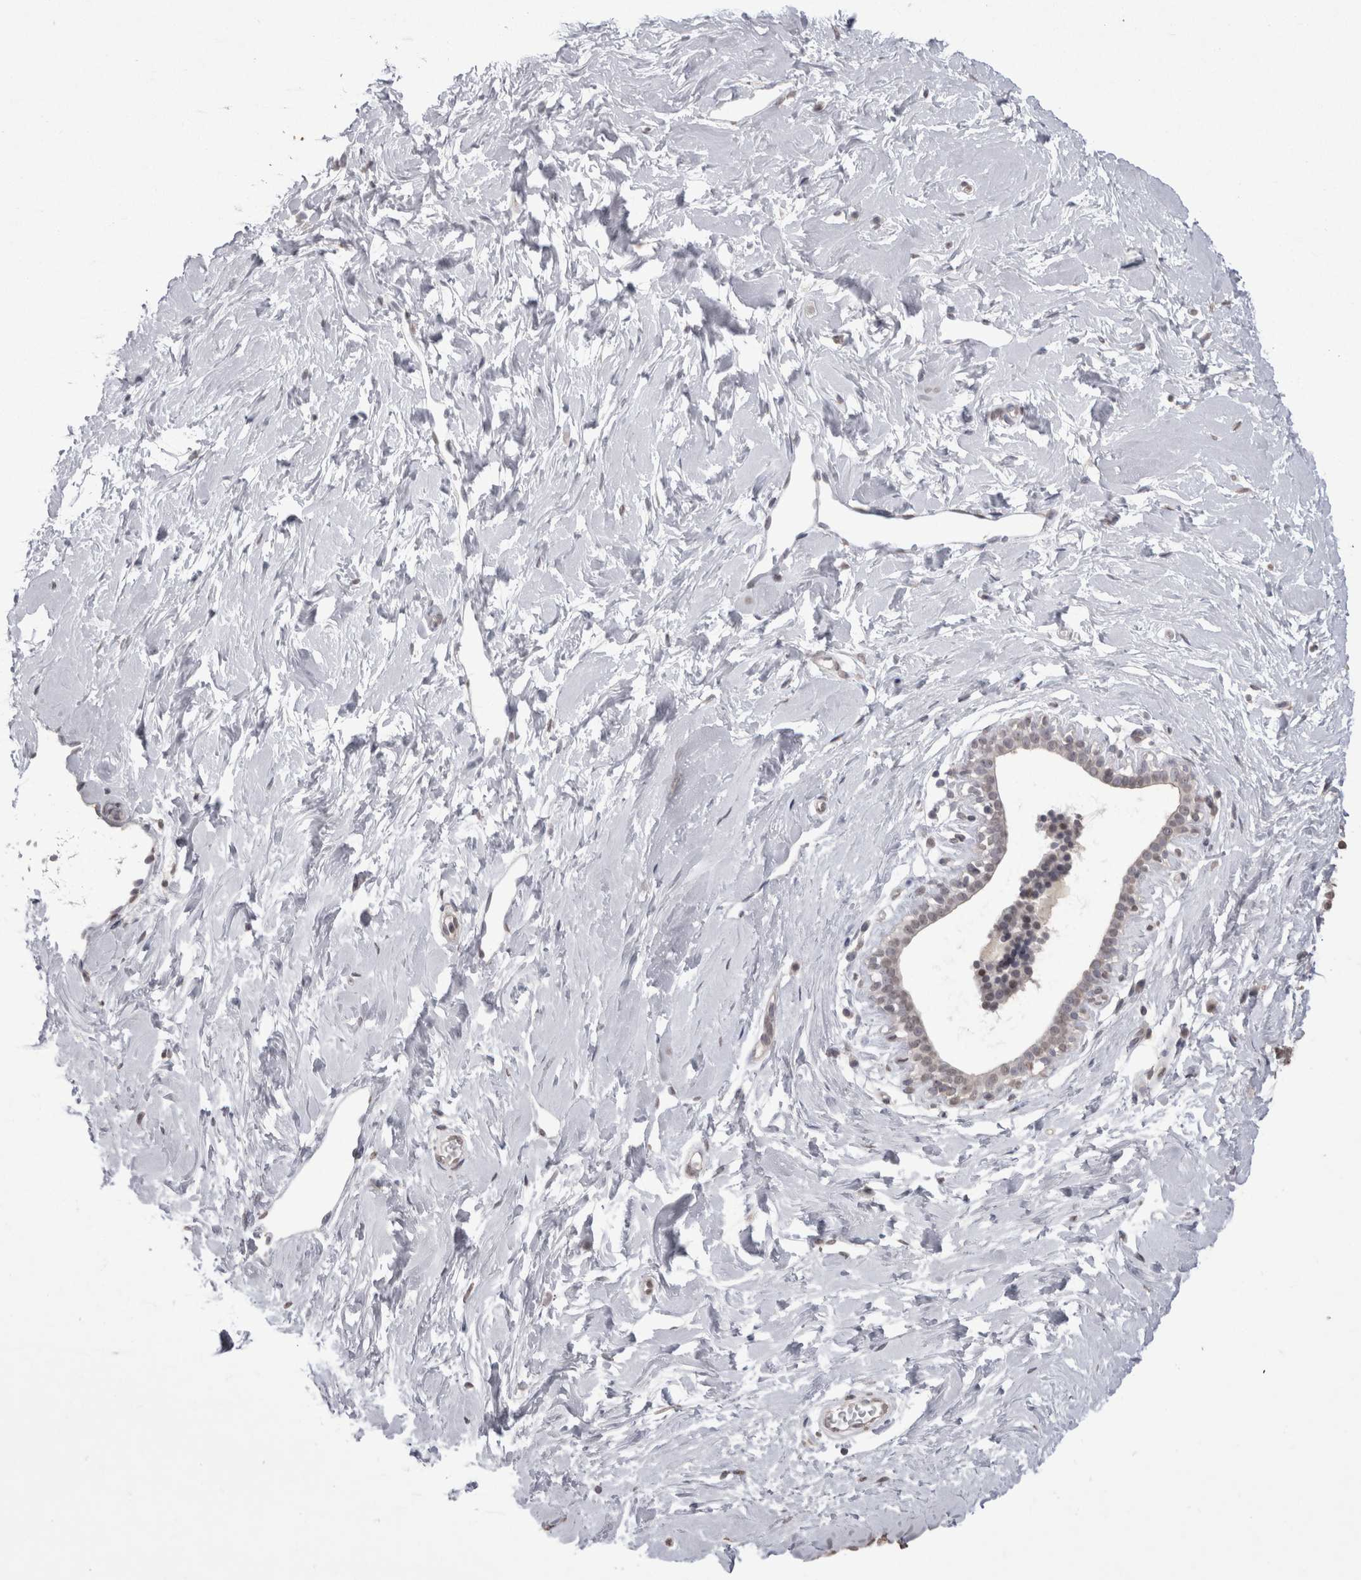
{"staining": {"intensity": "negative", "quantity": "none", "location": "none"}, "tissue": "breast", "cell_type": "Adipocytes", "image_type": "normal", "snomed": [{"axis": "morphology", "description": "Normal tissue, NOS"}, {"axis": "morphology", "description": "Adenoma, NOS"}, {"axis": "topography", "description": "Breast"}], "caption": "There is no significant positivity in adipocytes of breast. (Stains: DAB (3,3'-diaminobenzidine) IHC with hematoxylin counter stain, Microscopy: brightfield microscopy at high magnification).", "gene": "DDX4", "patient": {"sex": "female", "age": 23}}